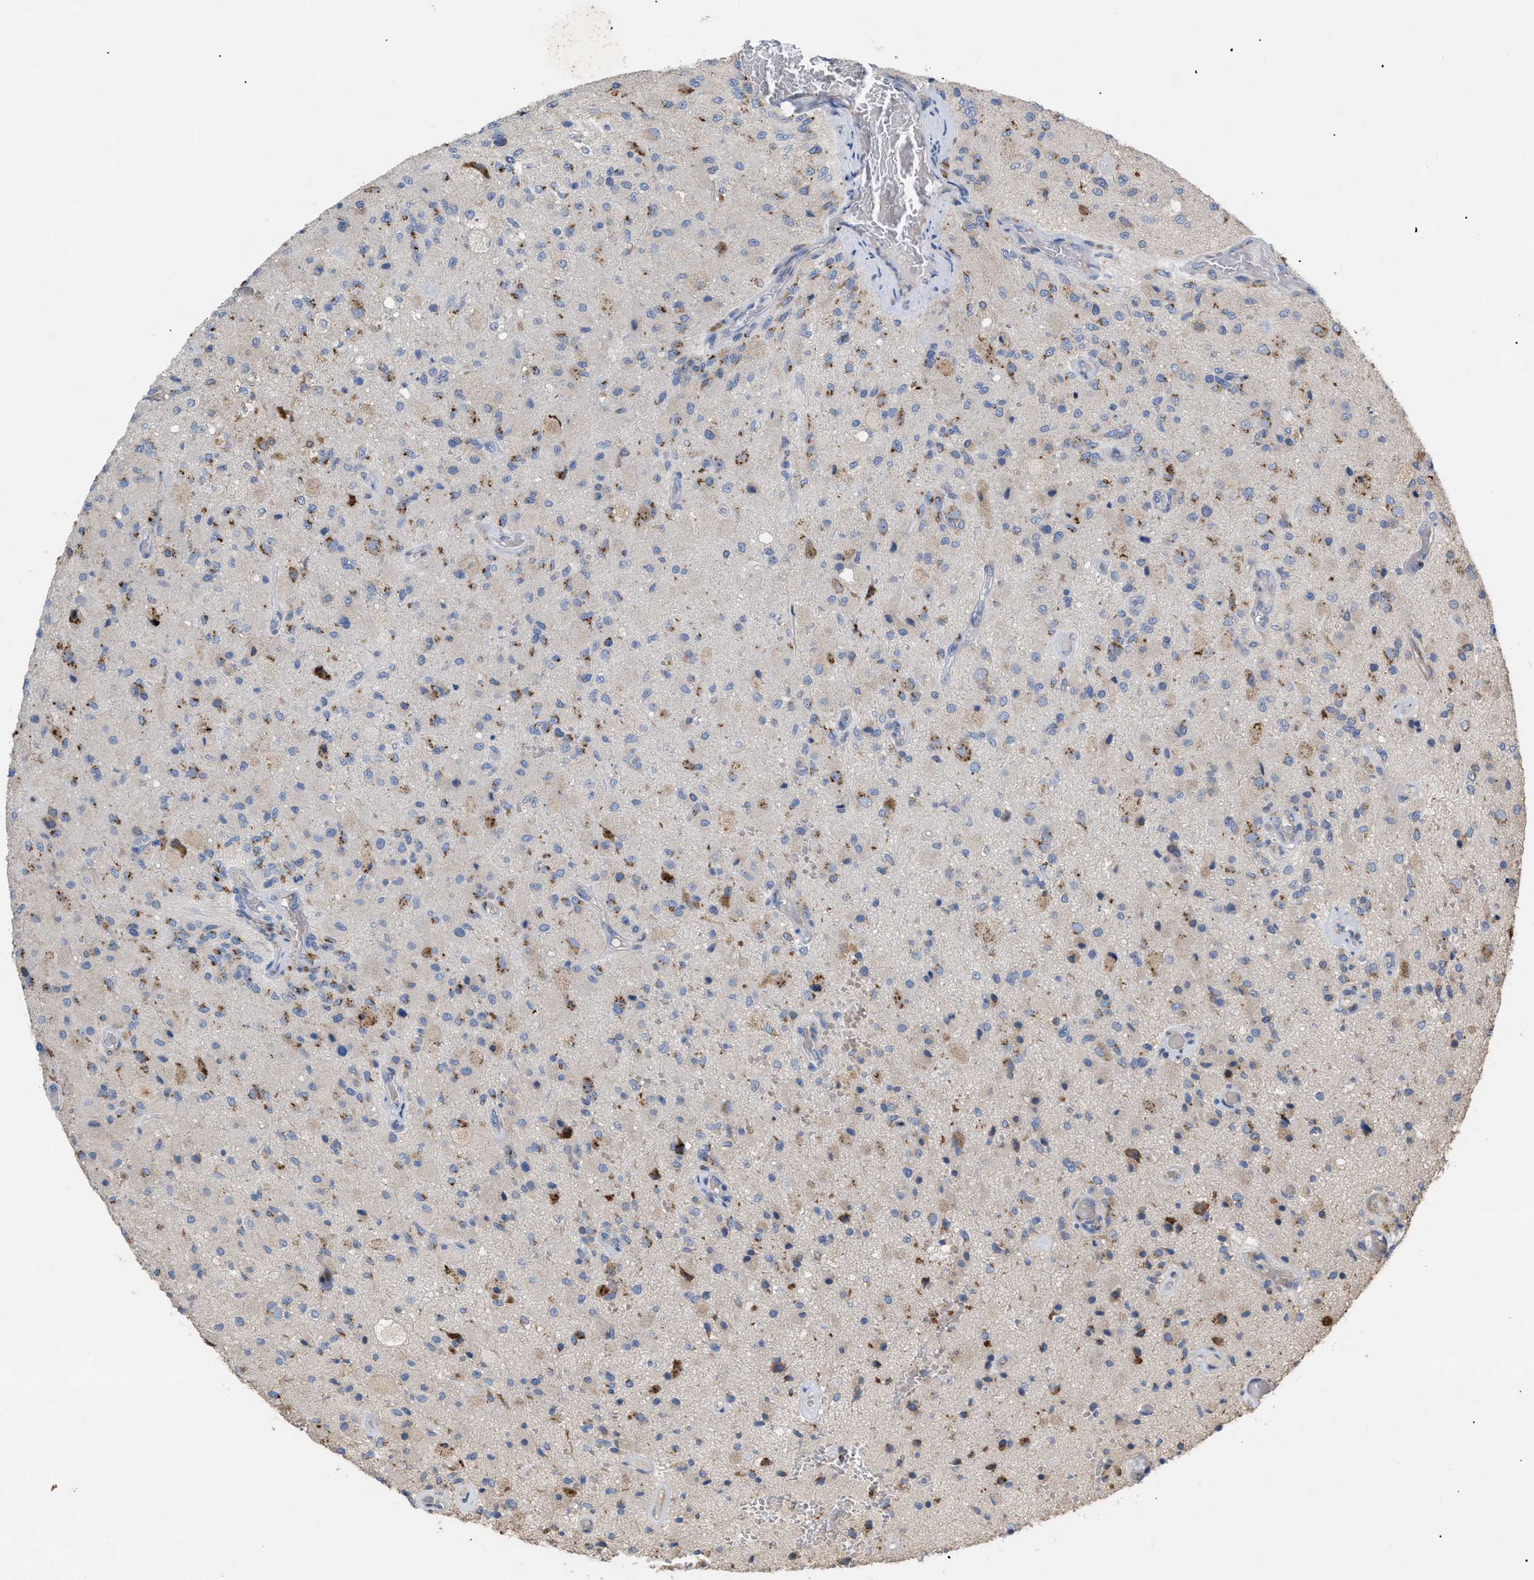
{"staining": {"intensity": "strong", "quantity": "<25%", "location": "cytoplasmic/membranous"}, "tissue": "glioma", "cell_type": "Tumor cells", "image_type": "cancer", "snomed": [{"axis": "morphology", "description": "Normal tissue, NOS"}, {"axis": "morphology", "description": "Glioma, malignant, High grade"}, {"axis": "topography", "description": "Cerebral cortex"}], "caption": "Protein expression analysis of human malignant glioma (high-grade) reveals strong cytoplasmic/membranous expression in approximately <25% of tumor cells. The staining was performed using DAB to visualize the protein expression in brown, while the nuclei were stained in blue with hematoxylin (Magnification: 20x).", "gene": "SLC50A1", "patient": {"sex": "male", "age": 77}}